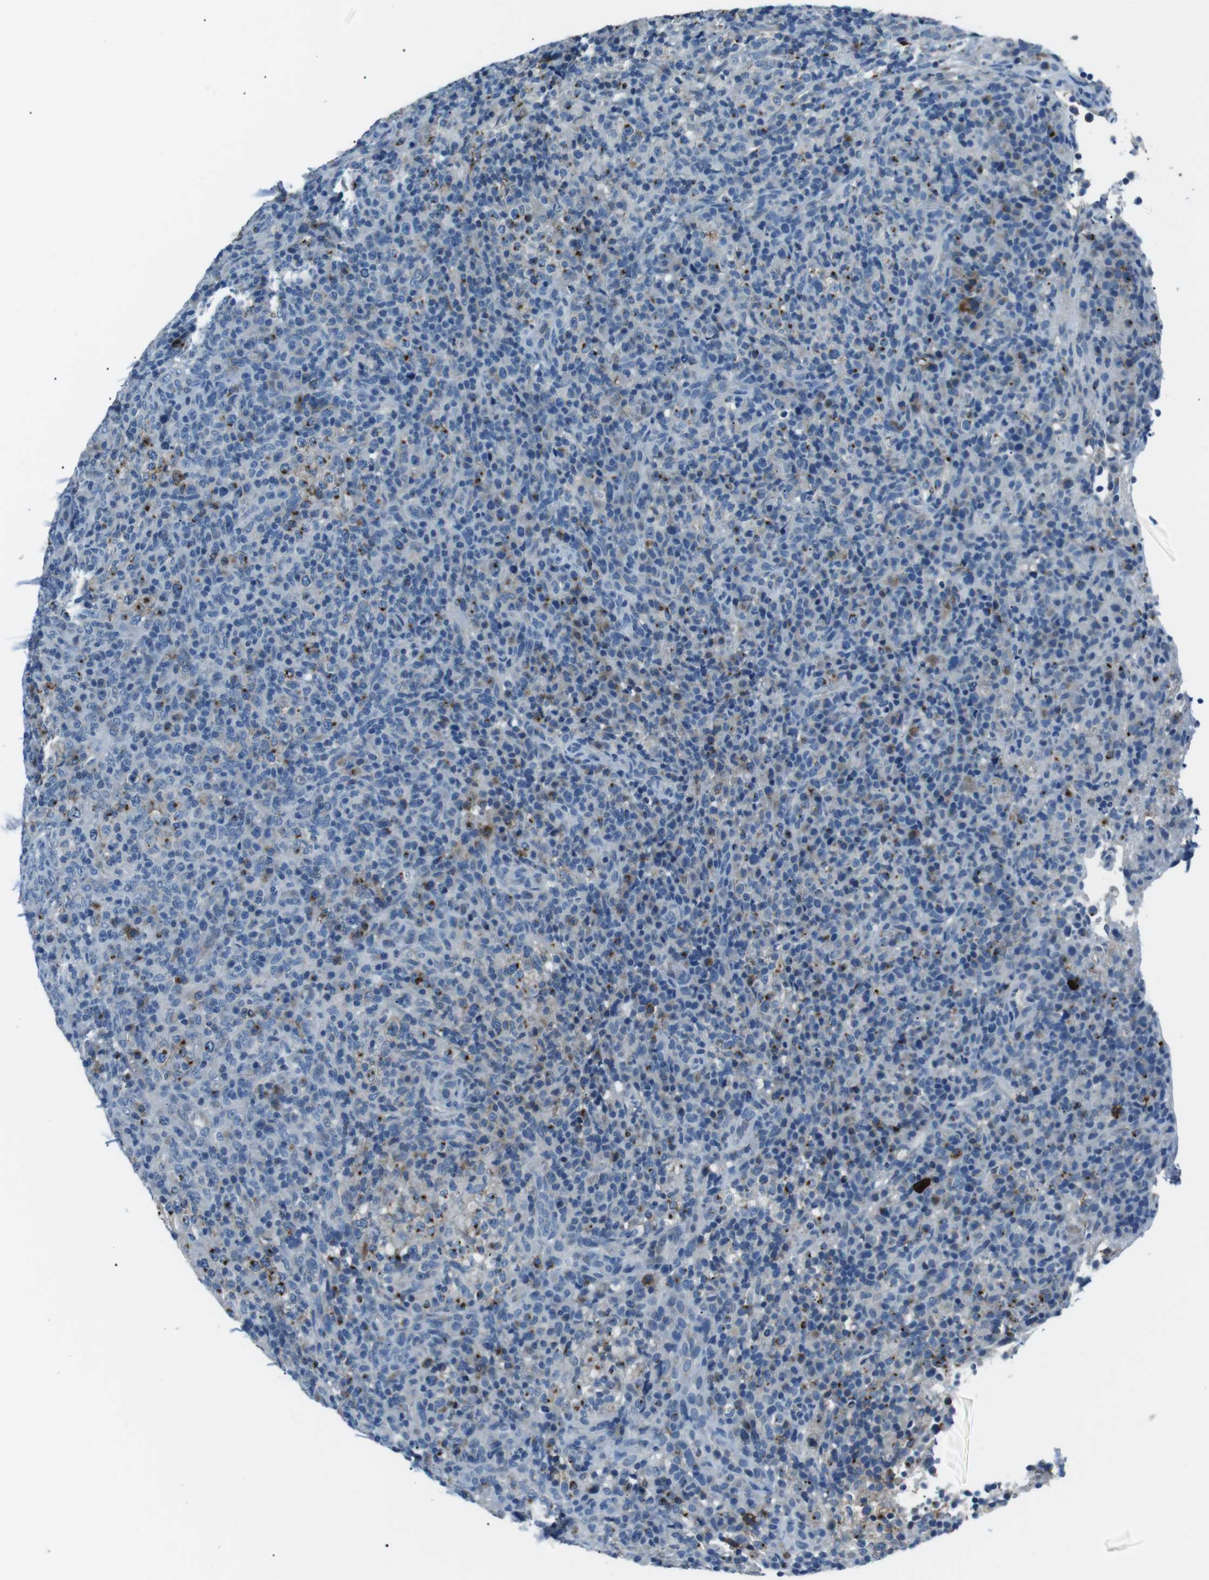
{"staining": {"intensity": "moderate", "quantity": "<25%", "location": "cytoplasmic/membranous"}, "tissue": "lymphoma", "cell_type": "Tumor cells", "image_type": "cancer", "snomed": [{"axis": "morphology", "description": "Malignant lymphoma, non-Hodgkin's type, High grade"}, {"axis": "topography", "description": "Lymph node"}], "caption": "Moderate cytoplasmic/membranous expression is present in approximately <25% of tumor cells in lymphoma. (Brightfield microscopy of DAB IHC at high magnification).", "gene": "ST6GAL1", "patient": {"sex": "female", "age": 76}}